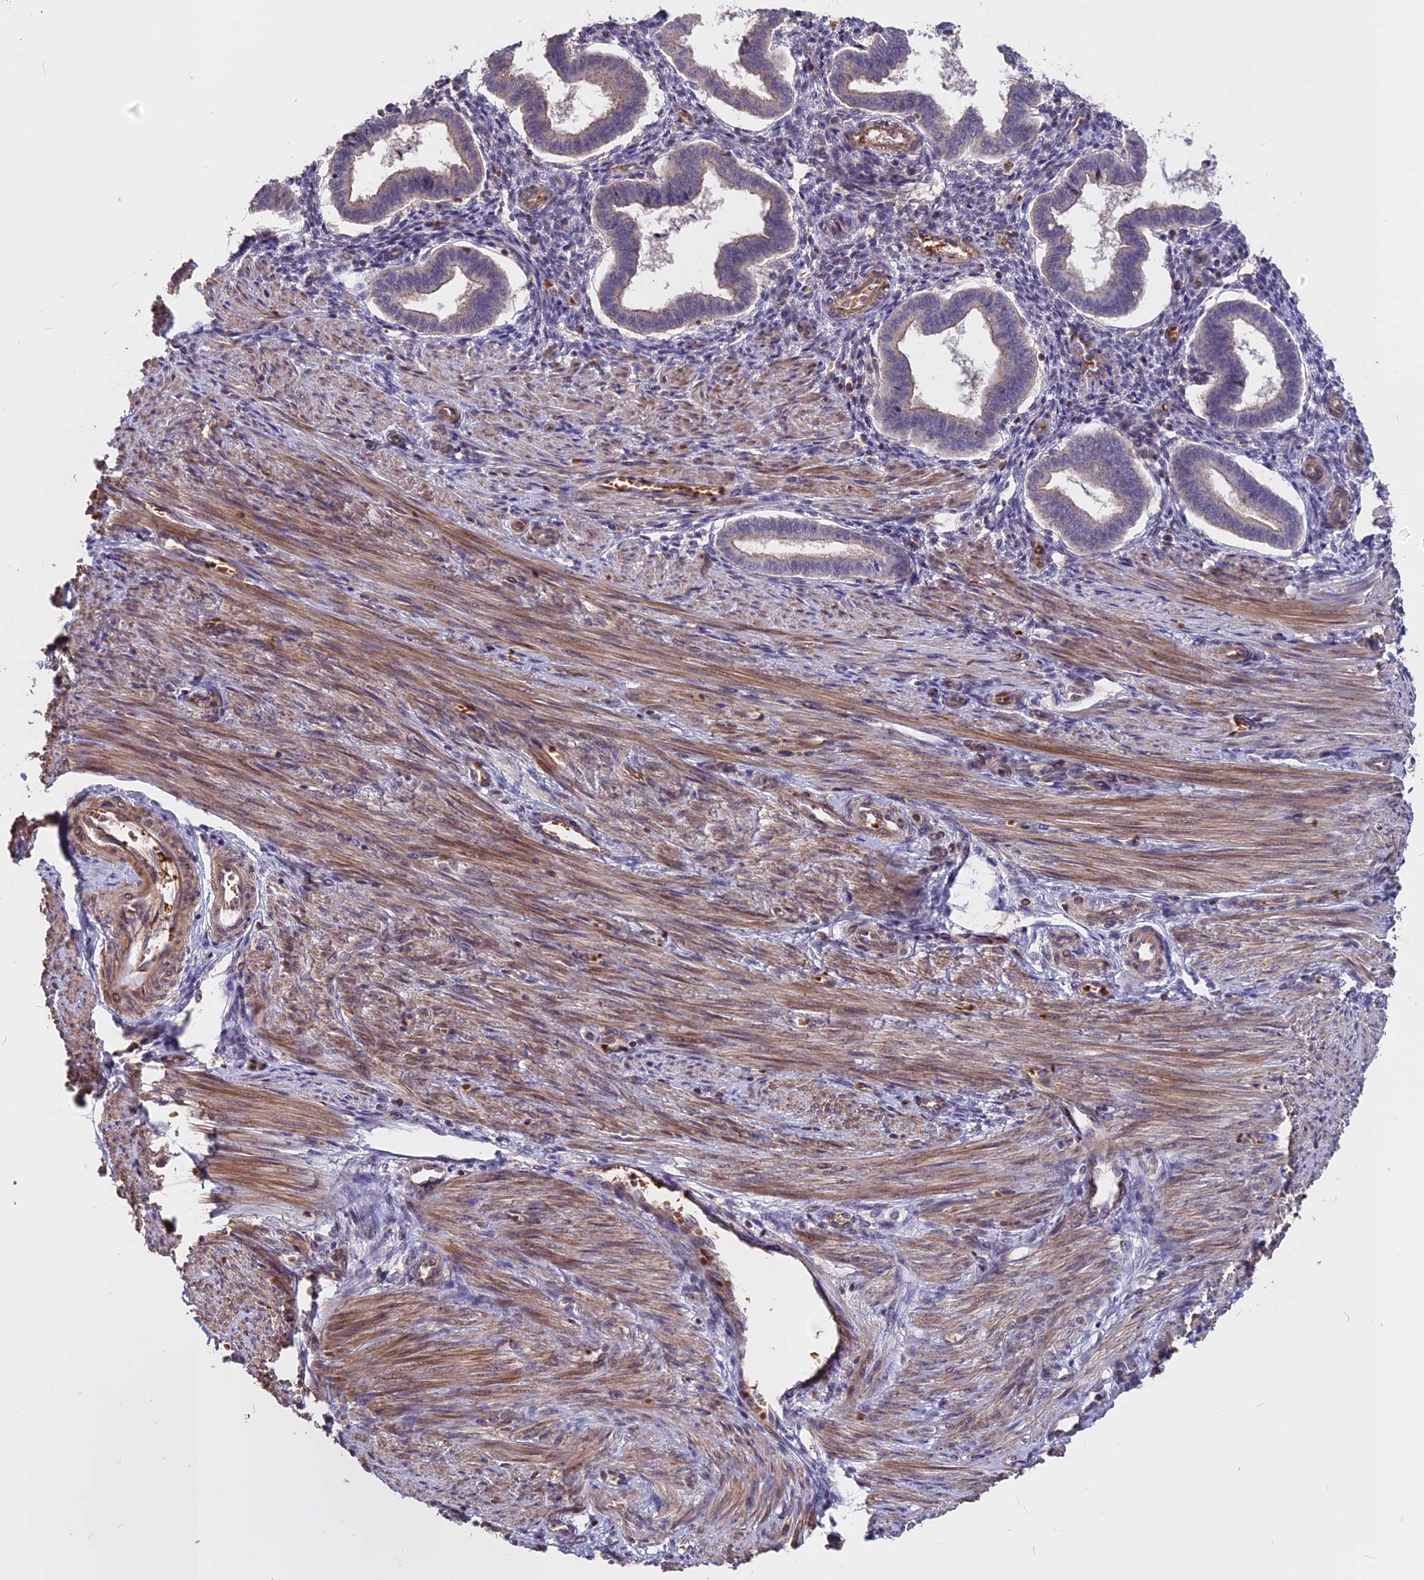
{"staining": {"intensity": "negative", "quantity": "none", "location": "none"}, "tissue": "endometrium", "cell_type": "Cells in endometrial stroma", "image_type": "normal", "snomed": [{"axis": "morphology", "description": "Normal tissue, NOS"}, {"axis": "topography", "description": "Endometrium"}], "caption": "Immunohistochemistry image of benign endometrium: human endometrium stained with DAB reveals no significant protein positivity in cells in endometrial stroma. (DAB immunohistochemistry (IHC), high magnification).", "gene": "ZC3H10", "patient": {"sex": "female", "age": 24}}